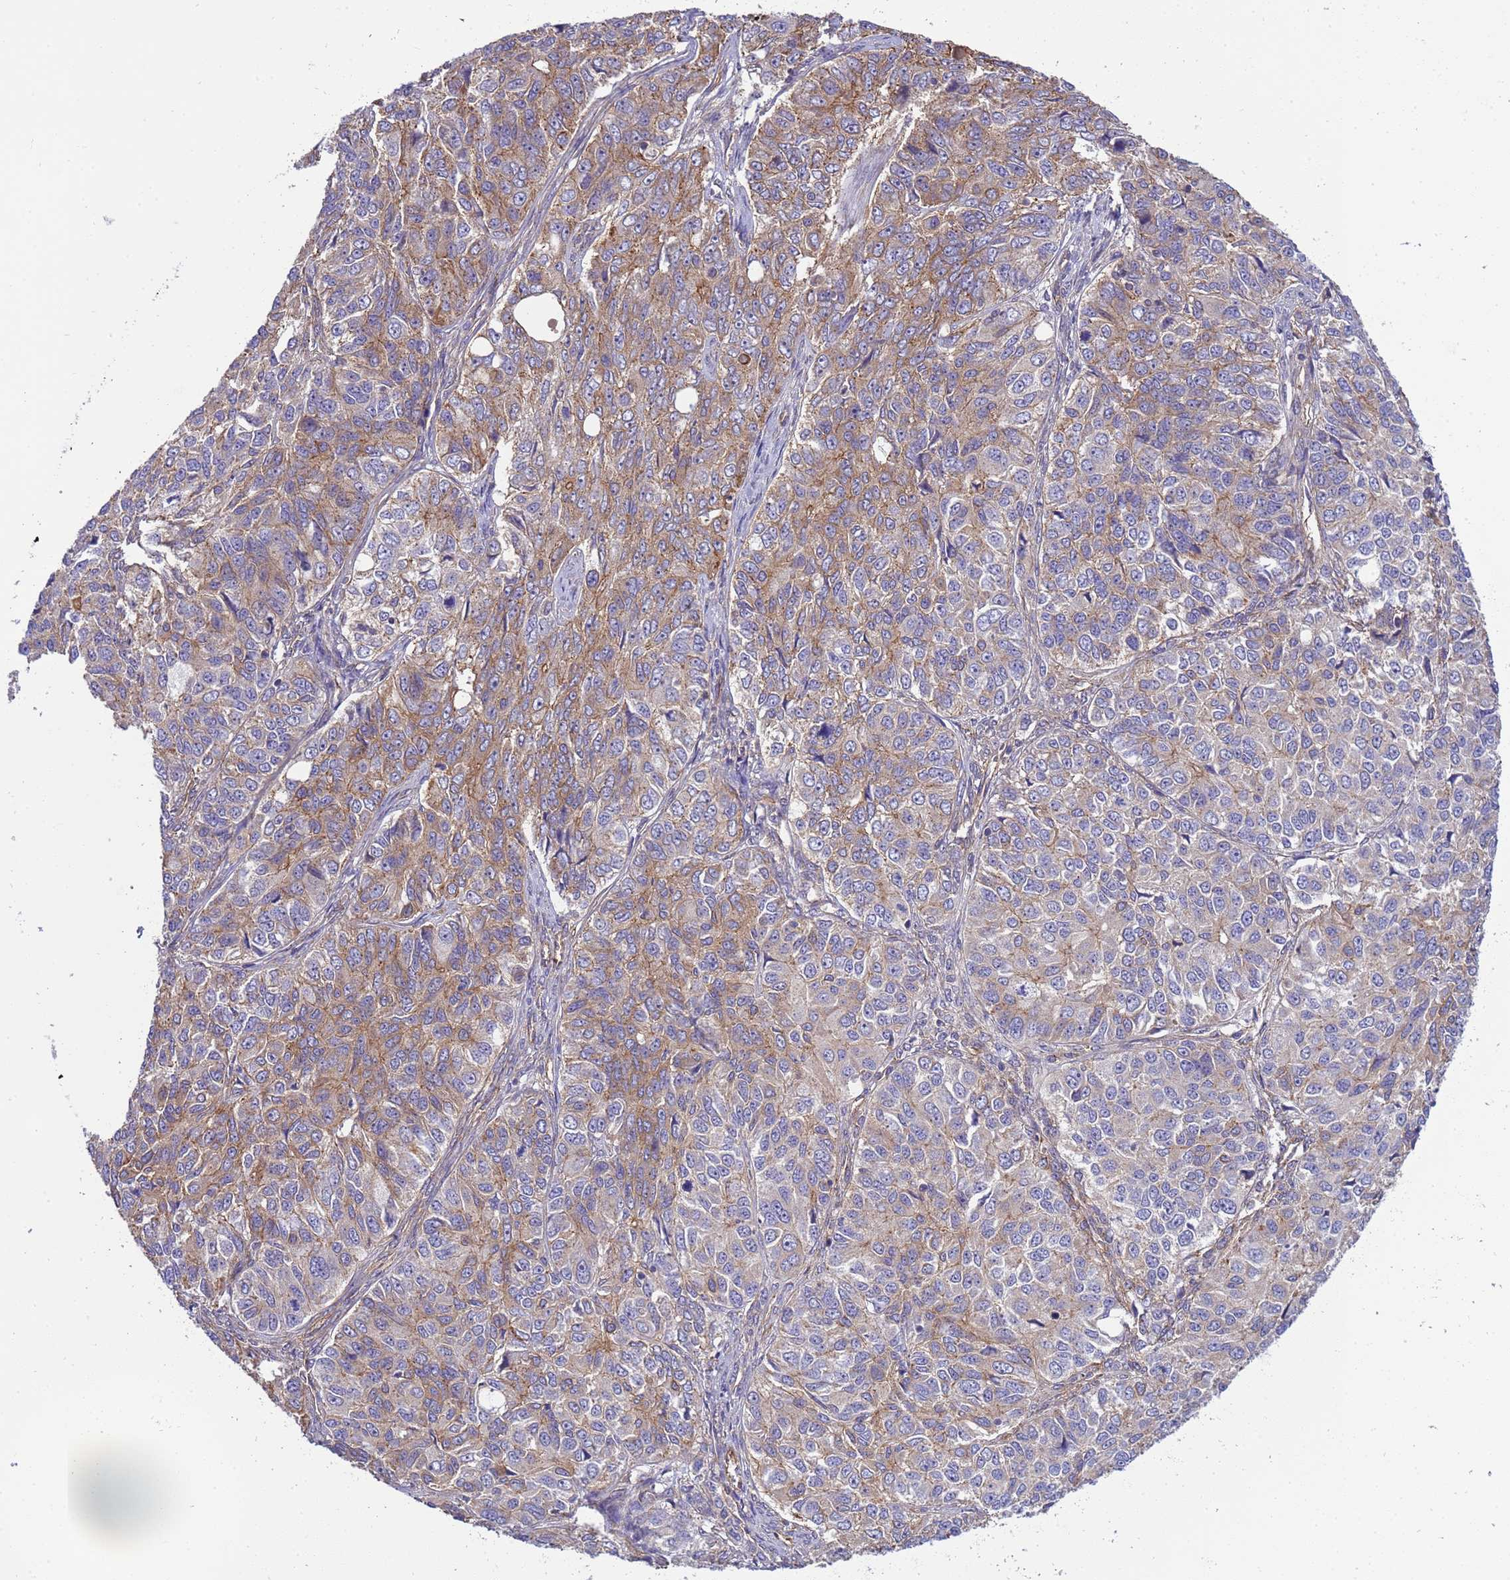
{"staining": {"intensity": "moderate", "quantity": "25%-75%", "location": "cytoplasmic/membranous"}, "tissue": "ovarian cancer", "cell_type": "Tumor cells", "image_type": "cancer", "snomed": [{"axis": "morphology", "description": "Carcinoma, endometroid"}, {"axis": "topography", "description": "Ovary"}], "caption": "This is a photomicrograph of immunohistochemistry (IHC) staining of ovarian cancer, which shows moderate expression in the cytoplasmic/membranous of tumor cells.", "gene": "SMCO3", "patient": {"sex": "female", "age": 51}}